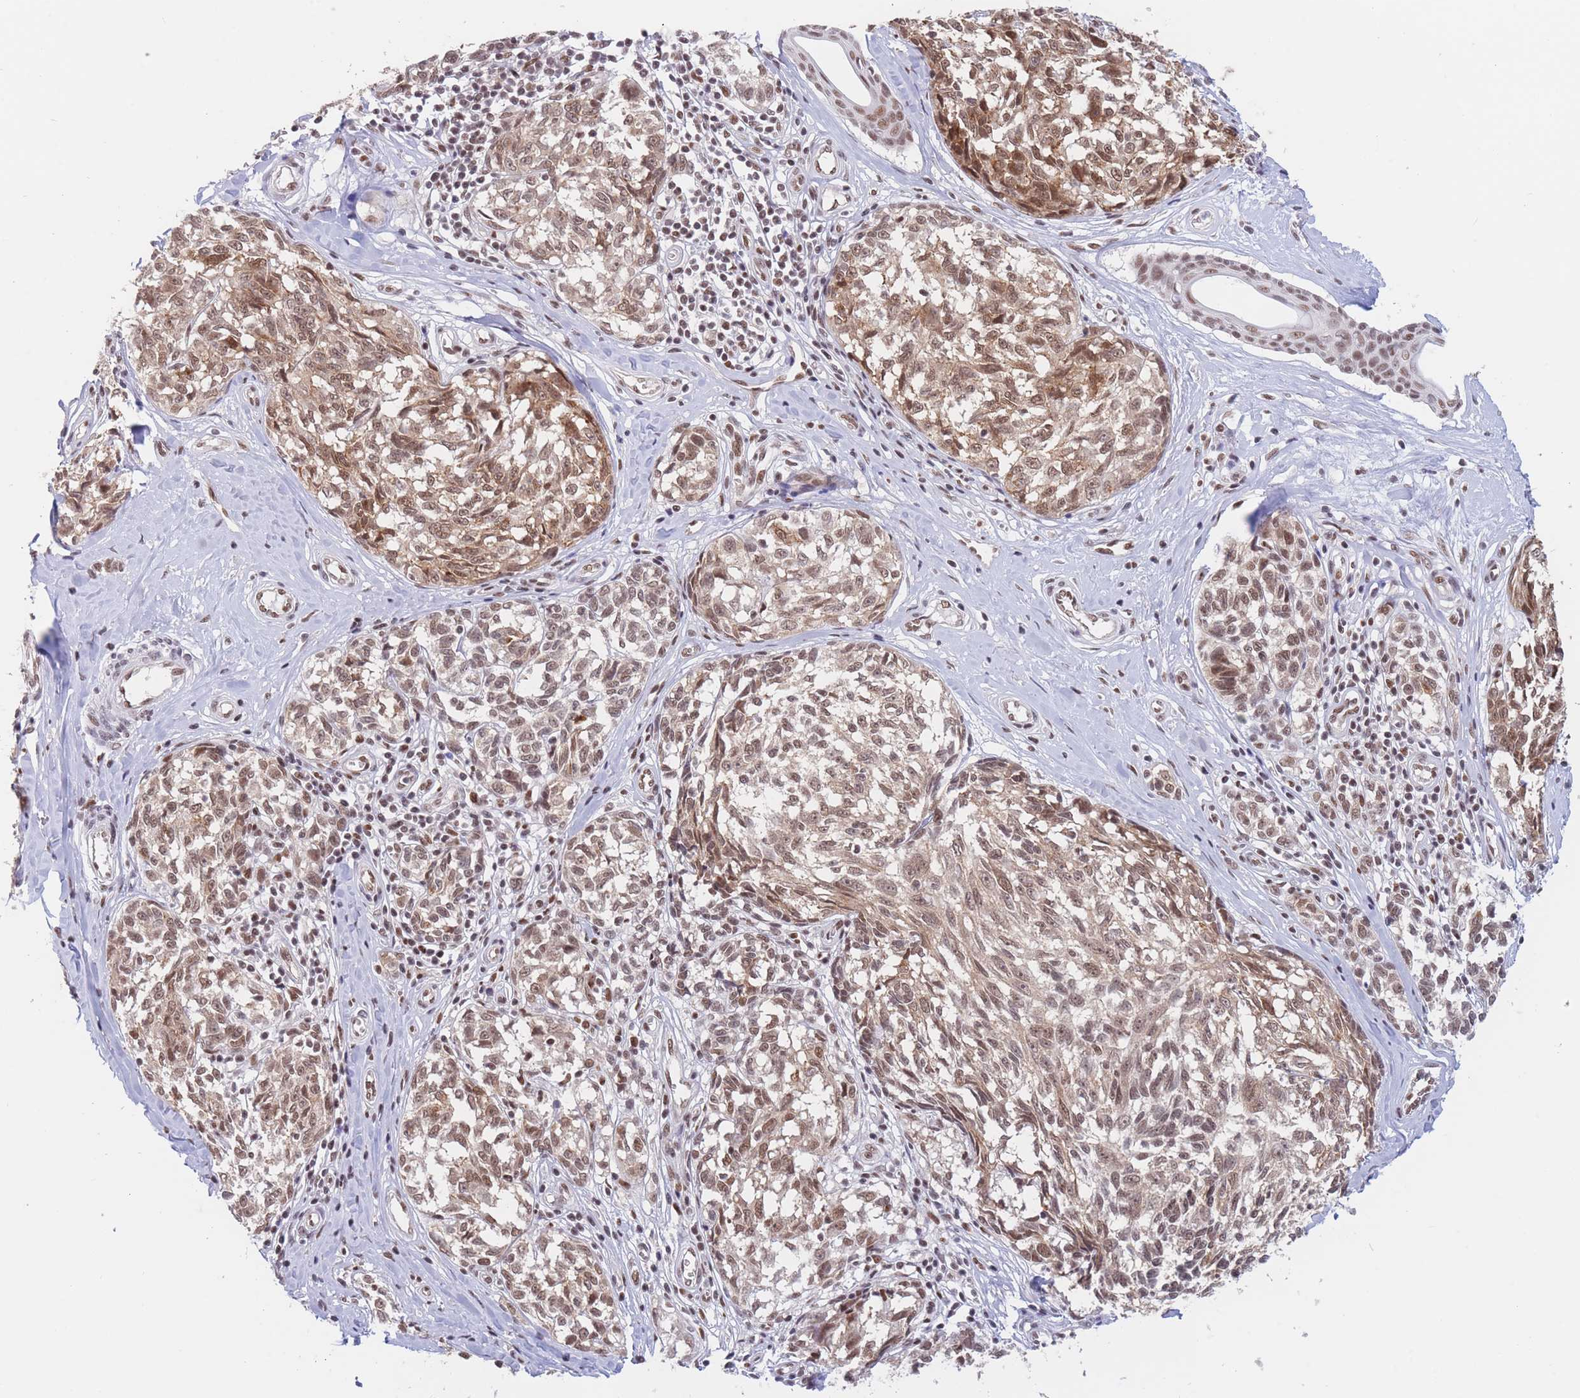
{"staining": {"intensity": "moderate", "quantity": ">75%", "location": "cytoplasmic/membranous,nuclear"}, "tissue": "melanoma", "cell_type": "Tumor cells", "image_type": "cancer", "snomed": [{"axis": "morphology", "description": "Normal tissue, NOS"}, {"axis": "morphology", "description": "Malignant melanoma, NOS"}, {"axis": "topography", "description": "Skin"}], "caption": "IHC (DAB (3,3'-diaminobenzidine)) staining of human melanoma demonstrates moderate cytoplasmic/membranous and nuclear protein expression in approximately >75% of tumor cells.", "gene": "SMAD9", "patient": {"sex": "female", "age": 64}}